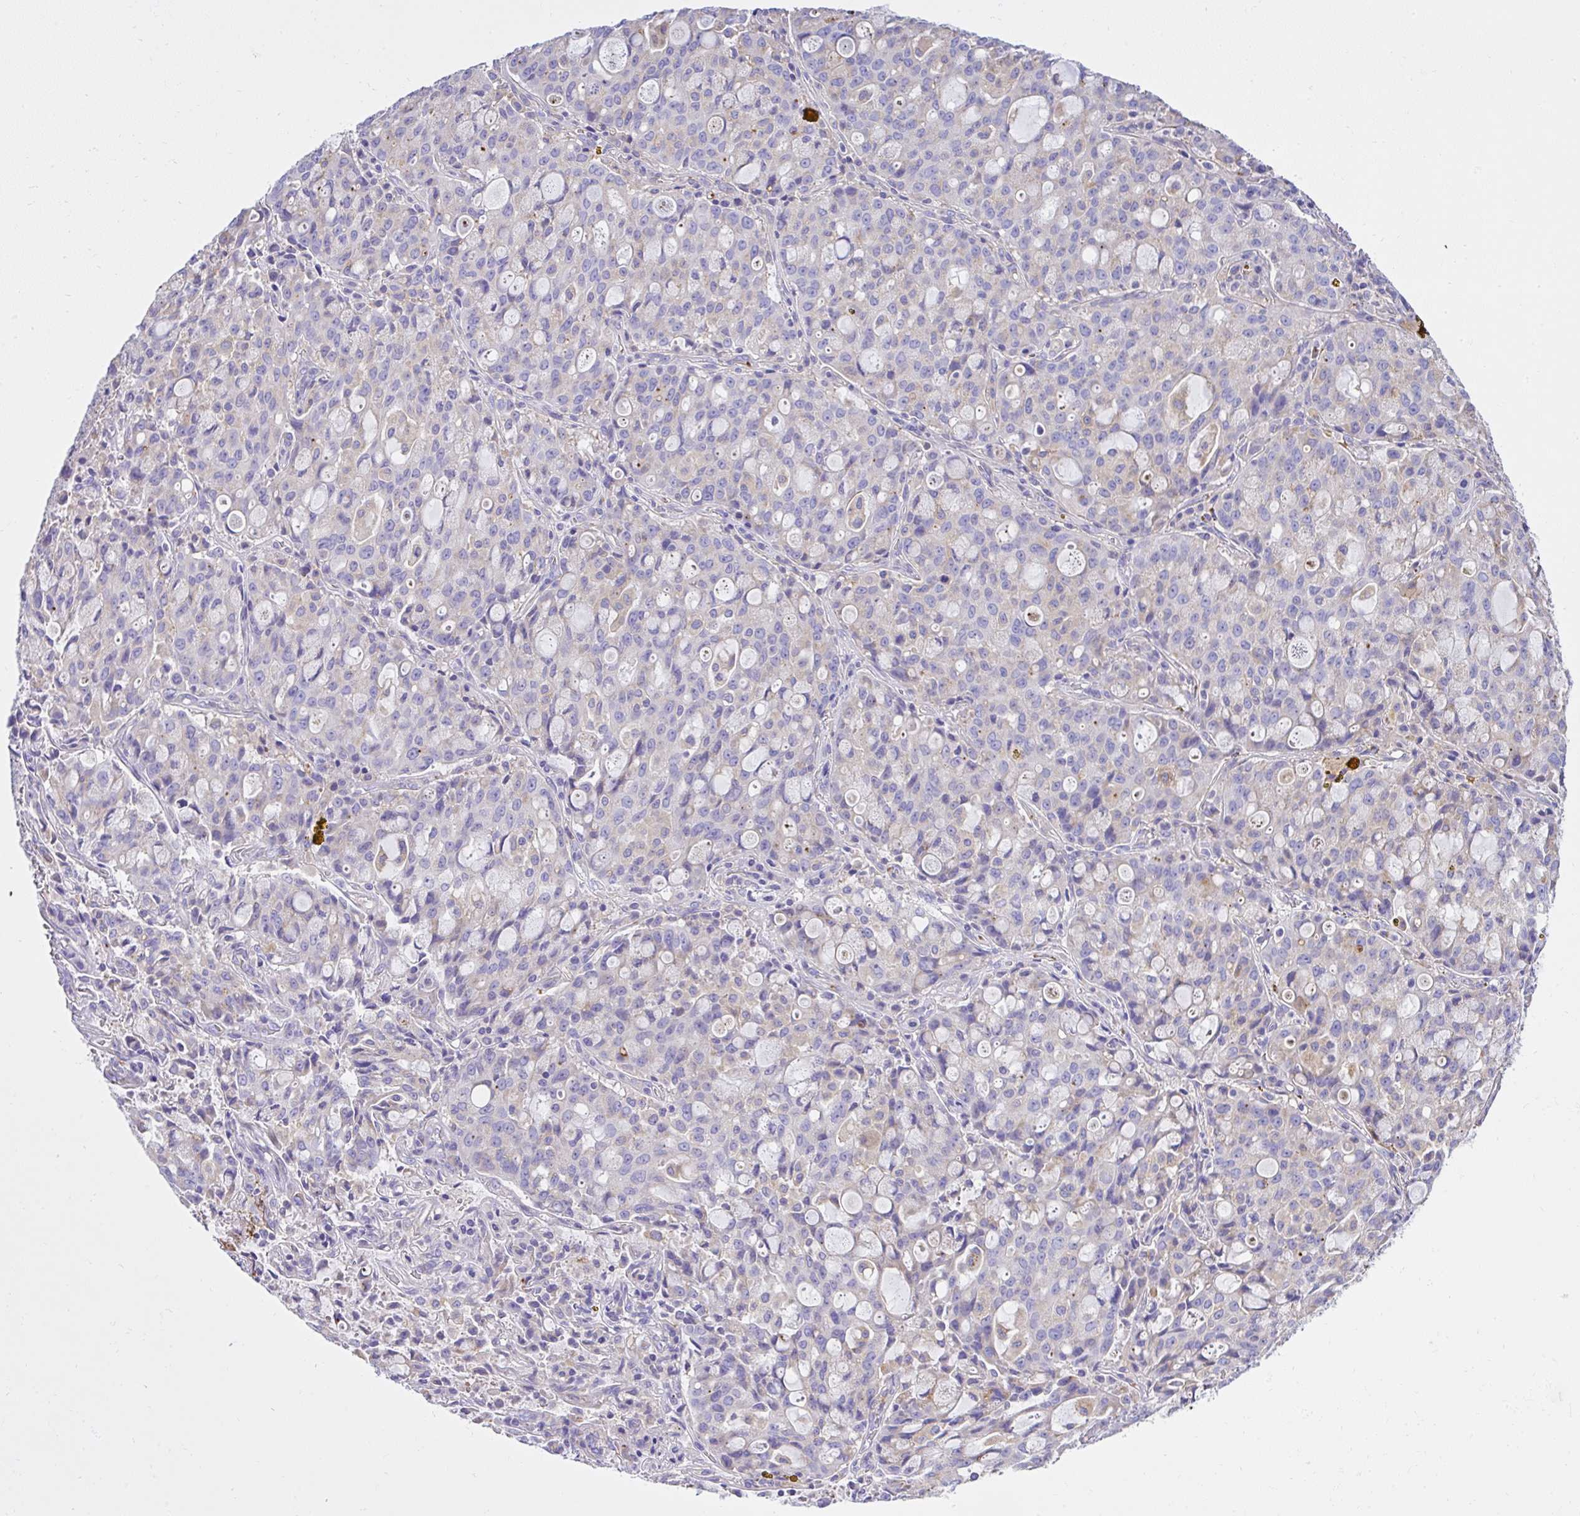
{"staining": {"intensity": "weak", "quantity": "<25%", "location": "cytoplasmic/membranous"}, "tissue": "lung cancer", "cell_type": "Tumor cells", "image_type": "cancer", "snomed": [{"axis": "morphology", "description": "Adenocarcinoma, NOS"}, {"axis": "topography", "description": "Lung"}], "caption": "Lung adenocarcinoma stained for a protein using IHC shows no staining tumor cells.", "gene": "CCDC142", "patient": {"sex": "female", "age": 44}}